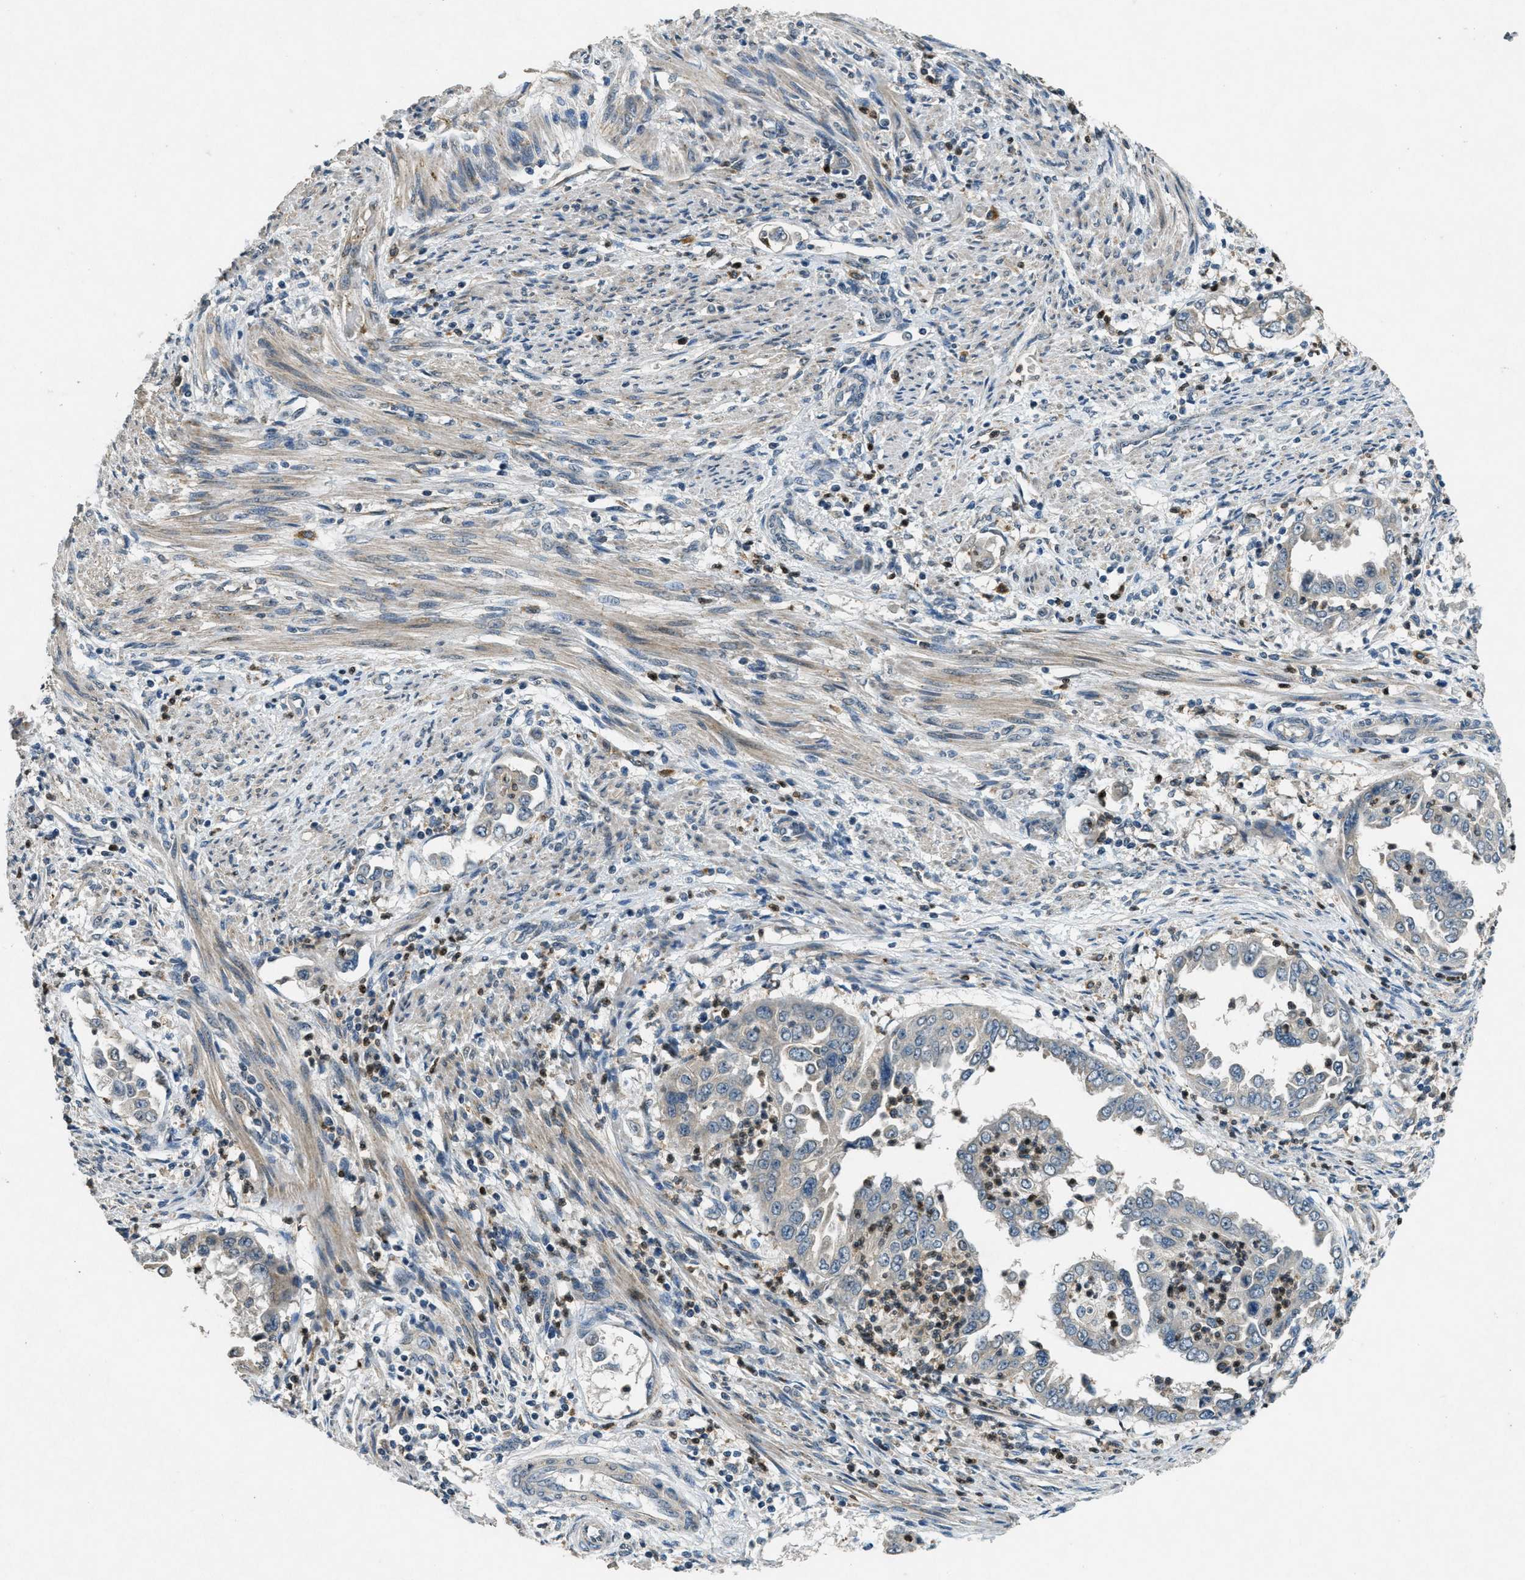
{"staining": {"intensity": "weak", "quantity": "<25%", "location": "cytoplasmic/membranous"}, "tissue": "endometrial cancer", "cell_type": "Tumor cells", "image_type": "cancer", "snomed": [{"axis": "morphology", "description": "Adenocarcinoma, NOS"}, {"axis": "topography", "description": "Endometrium"}], "caption": "This histopathology image is of endometrial cancer stained with immunohistochemistry to label a protein in brown with the nuclei are counter-stained blue. There is no staining in tumor cells. The staining was performed using DAB (3,3'-diaminobenzidine) to visualize the protein expression in brown, while the nuclei were stained in blue with hematoxylin (Magnification: 20x).", "gene": "RAB3D", "patient": {"sex": "female", "age": 85}}